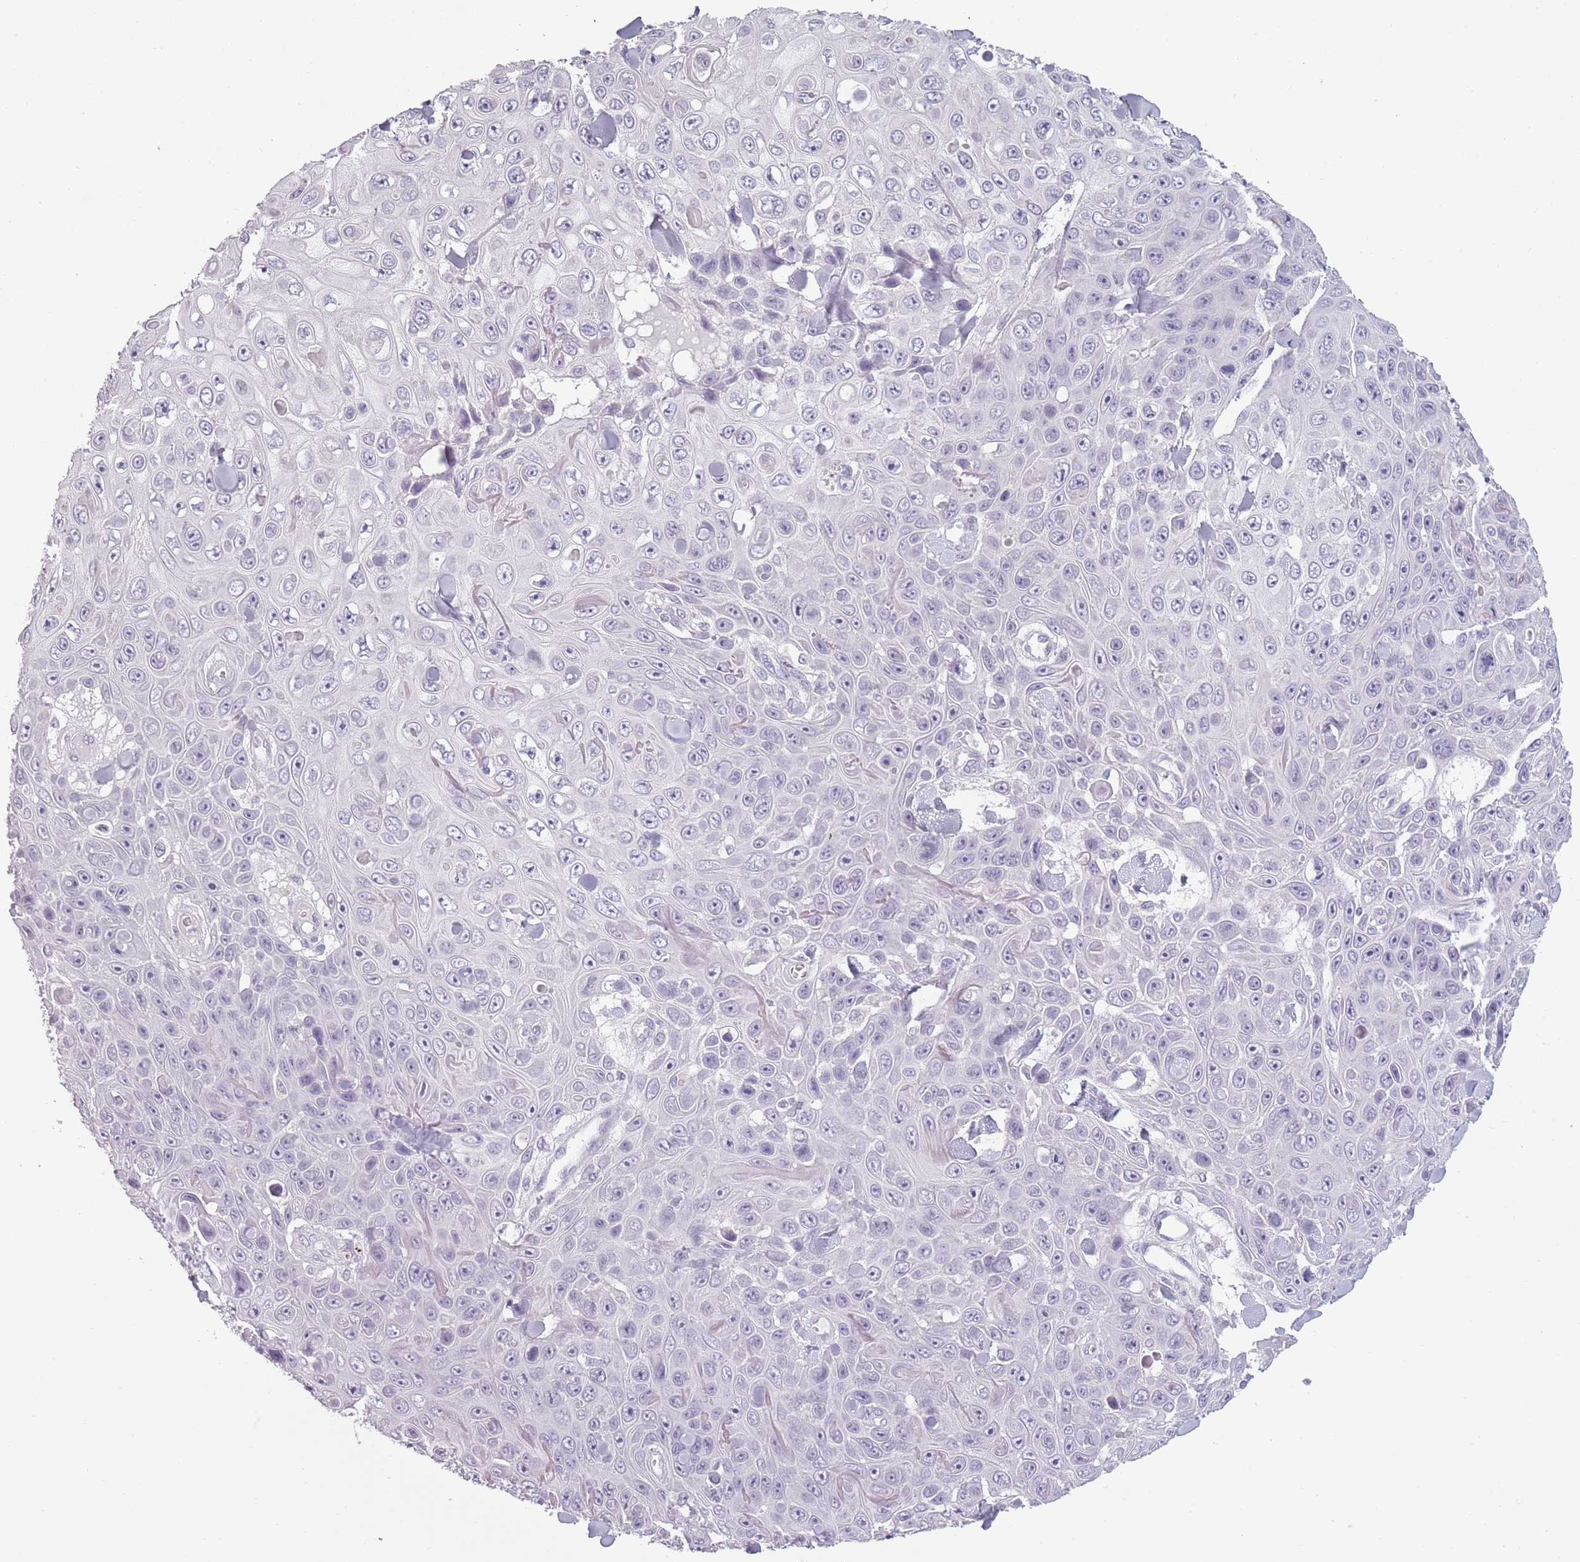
{"staining": {"intensity": "negative", "quantity": "none", "location": "none"}, "tissue": "skin cancer", "cell_type": "Tumor cells", "image_type": "cancer", "snomed": [{"axis": "morphology", "description": "Squamous cell carcinoma, NOS"}, {"axis": "topography", "description": "Skin"}], "caption": "This is an immunohistochemistry image of squamous cell carcinoma (skin). There is no expression in tumor cells.", "gene": "PIEZO1", "patient": {"sex": "male", "age": 82}}